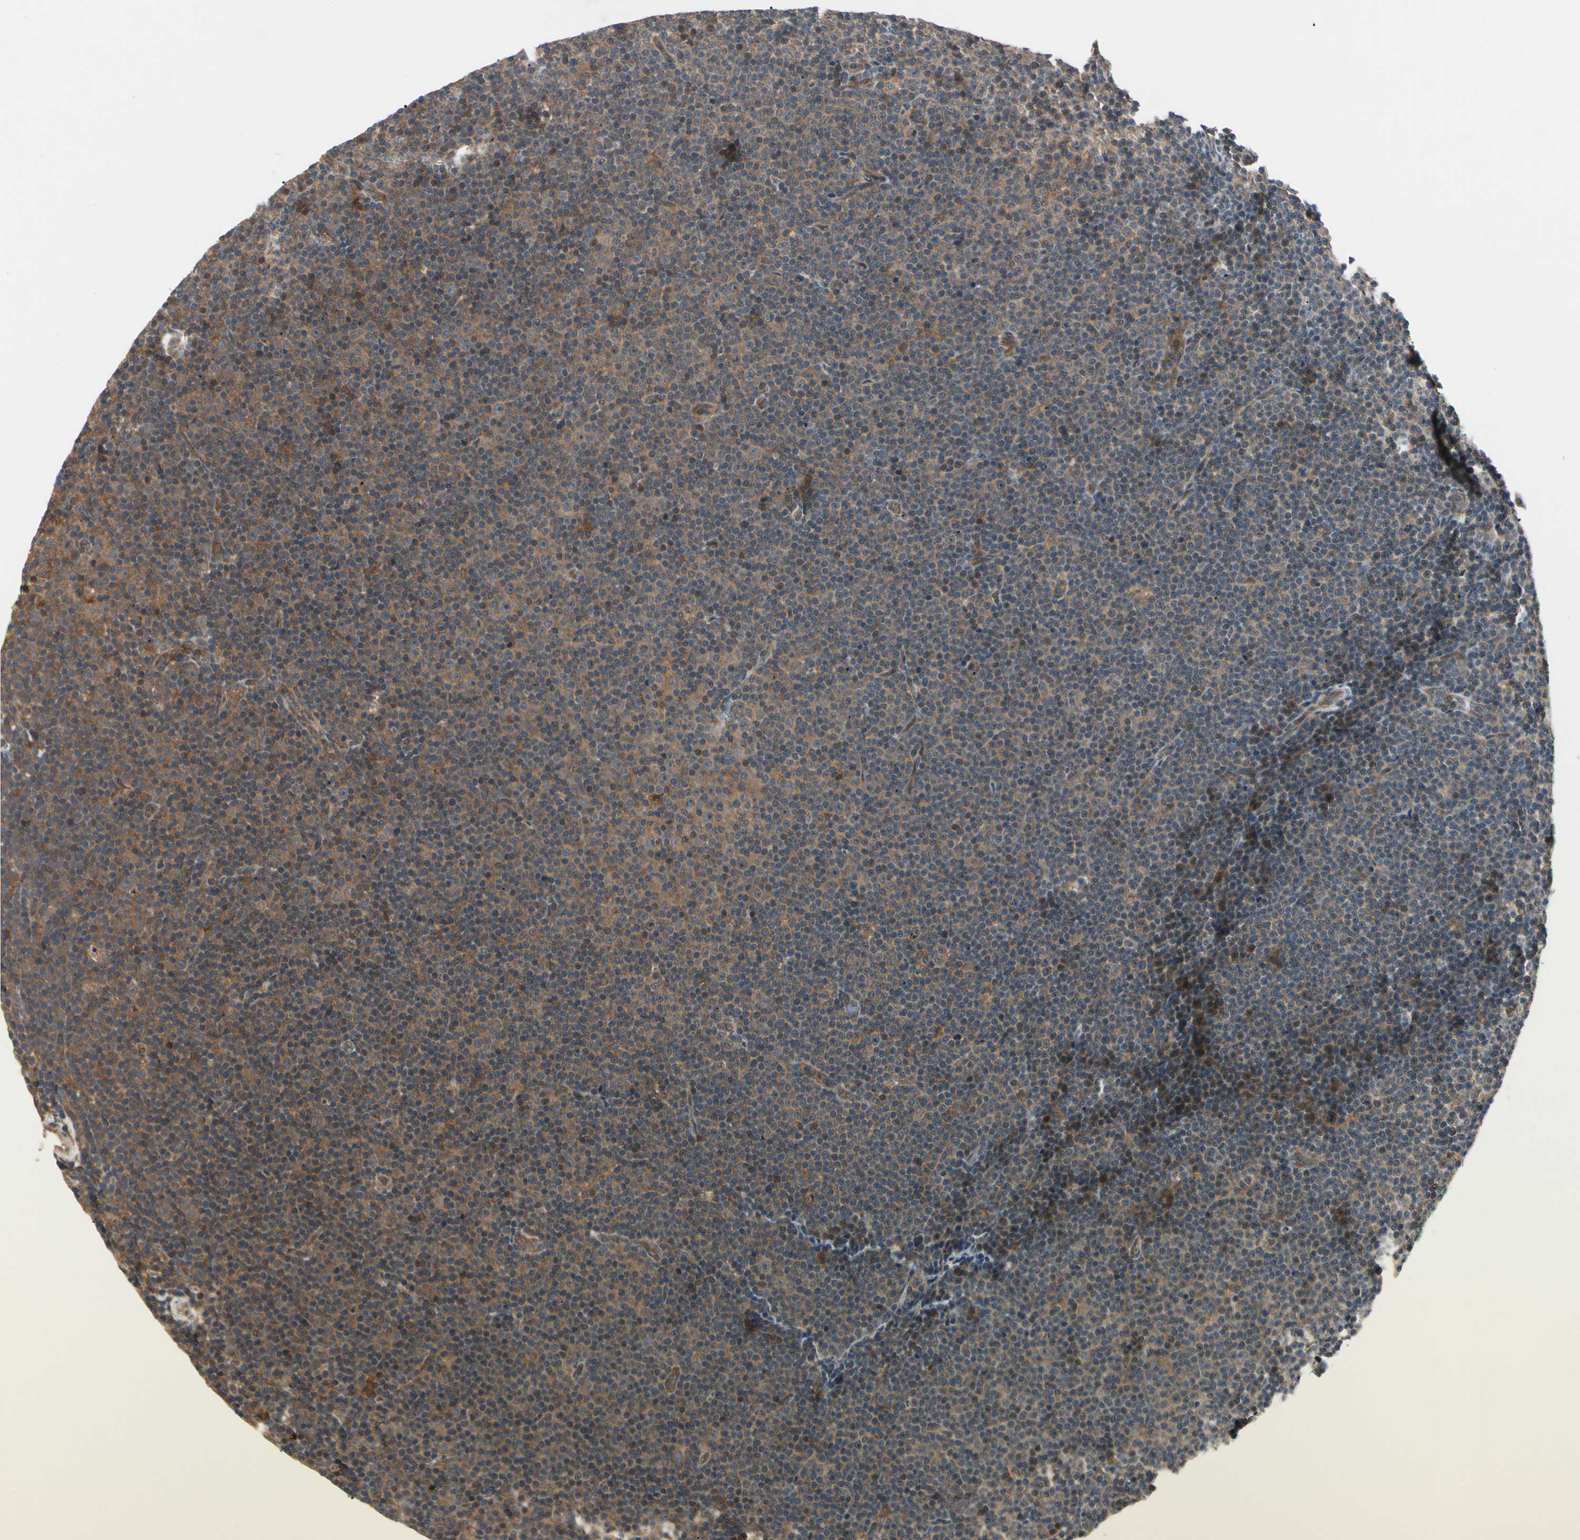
{"staining": {"intensity": "moderate", "quantity": ">75%", "location": "cytoplasmic/membranous"}, "tissue": "lymphoma", "cell_type": "Tumor cells", "image_type": "cancer", "snomed": [{"axis": "morphology", "description": "Malignant lymphoma, non-Hodgkin's type, Low grade"}, {"axis": "topography", "description": "Lymph node"}], "caption": "High-magnification brightfield microscopy of lymphoma stained with DAB (3,3'-diaminobenzidine) (brown) and counterstained with hematoxylin (blue). tumor cells exhibit moderate cytoplasmic/membranous expression is seen in about>75% of cells. Using DAB (brown) and hematoxylin (blue) stains, captured at high magnification using brightfield microscopy.", "gene": "RNF14", "patient": {"sex": "female", "age": 67}}